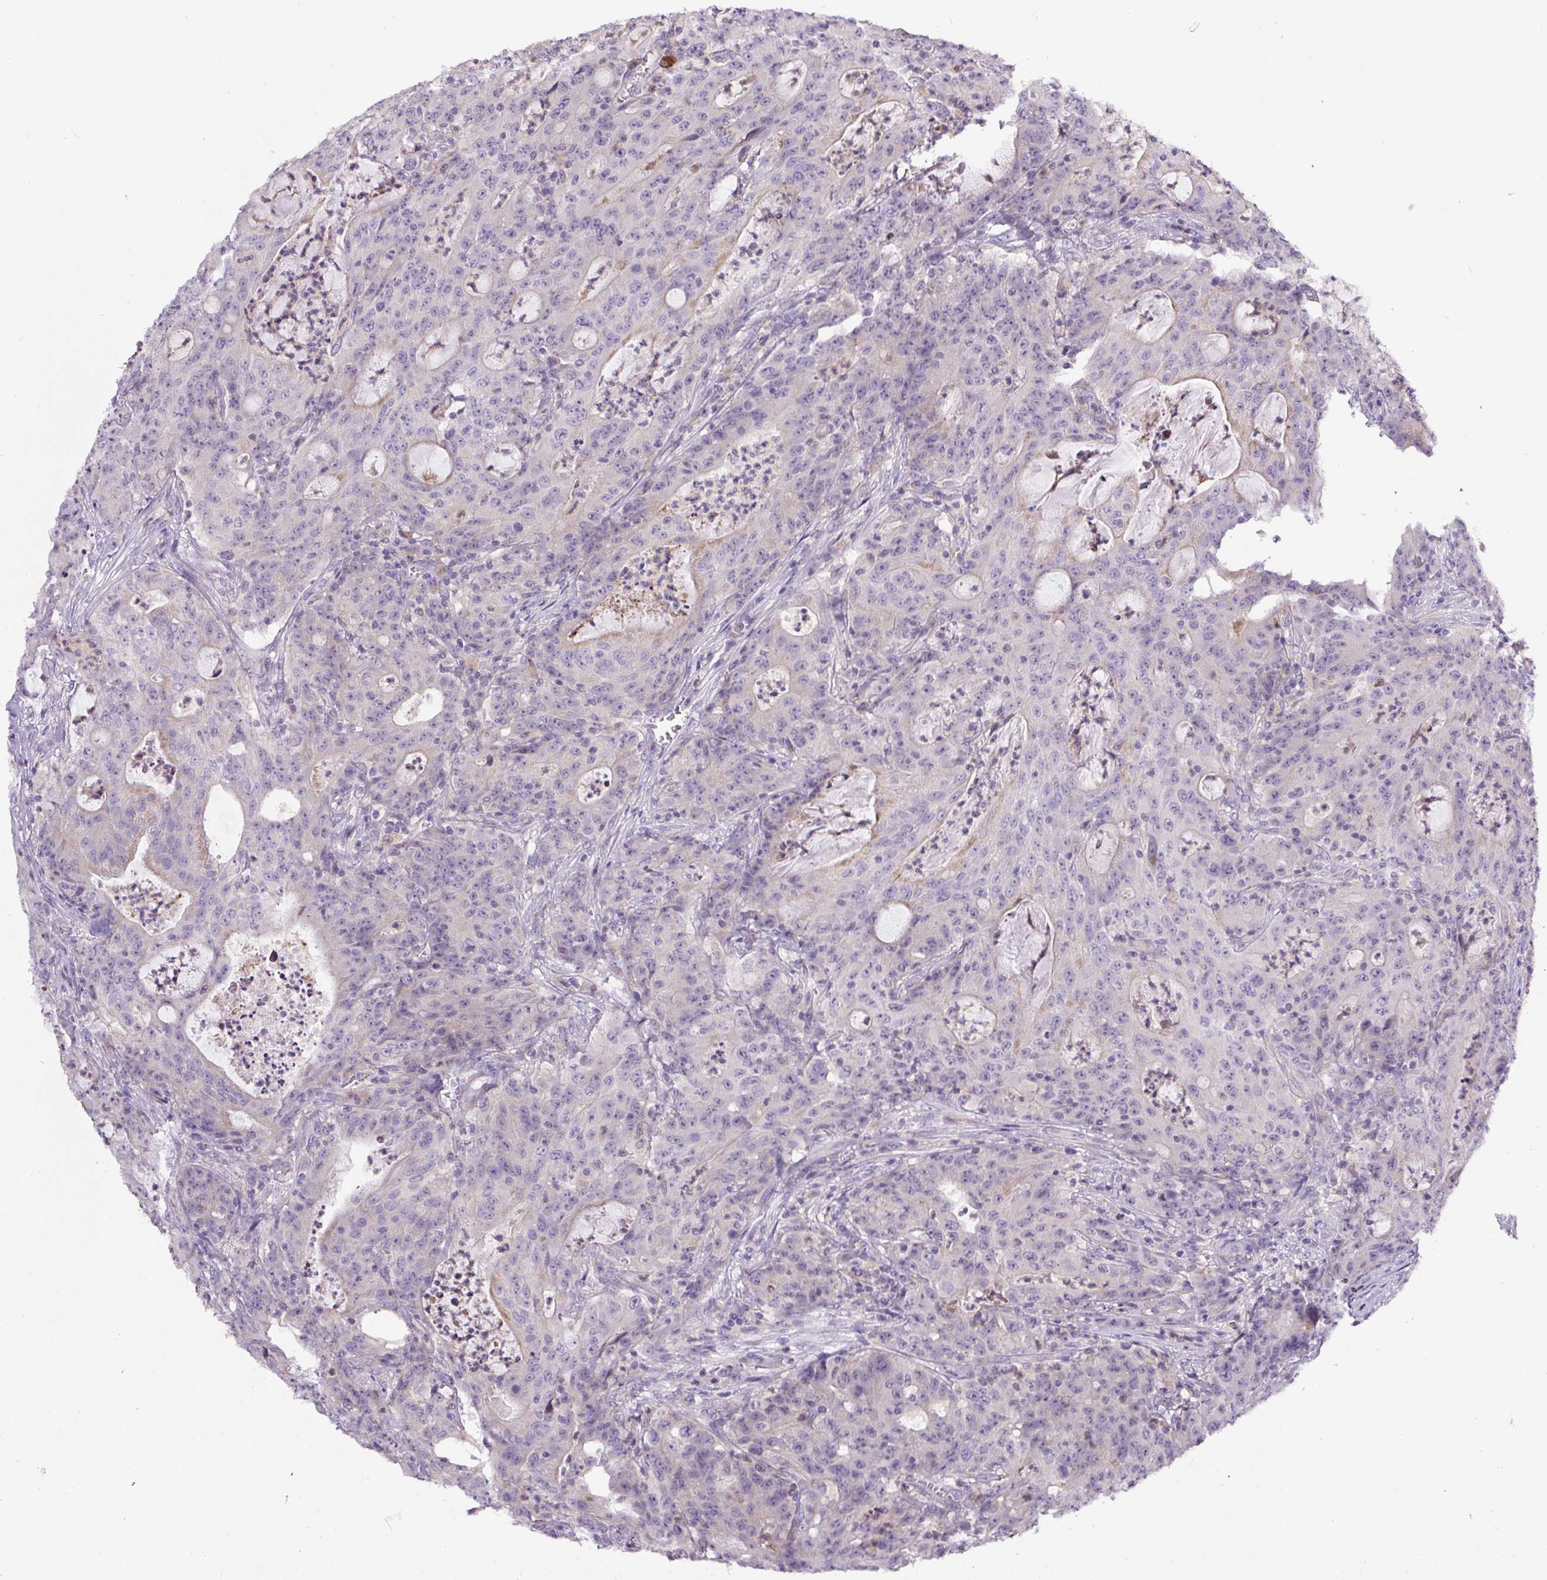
{"staining": {"intensity": "negative", "quantity": "none", "location": "none"}, "tissue": "colorectal cancer", "cell_type": "Tumor cells", "image_type": "cancer", "snomed": [{"axis": "morphology", "description": "Adenocarcinoma, NOS"}, {"axis": "topography", "description": "Colon"}], "caption": "DAB (3,3'-diaminobenzidine) immunohistochemical staining of colorectal cancer demonstrates no significant expression in tumor cells.", "gene": "HPS4", "patient": {"sex": "male", "age": 83}}